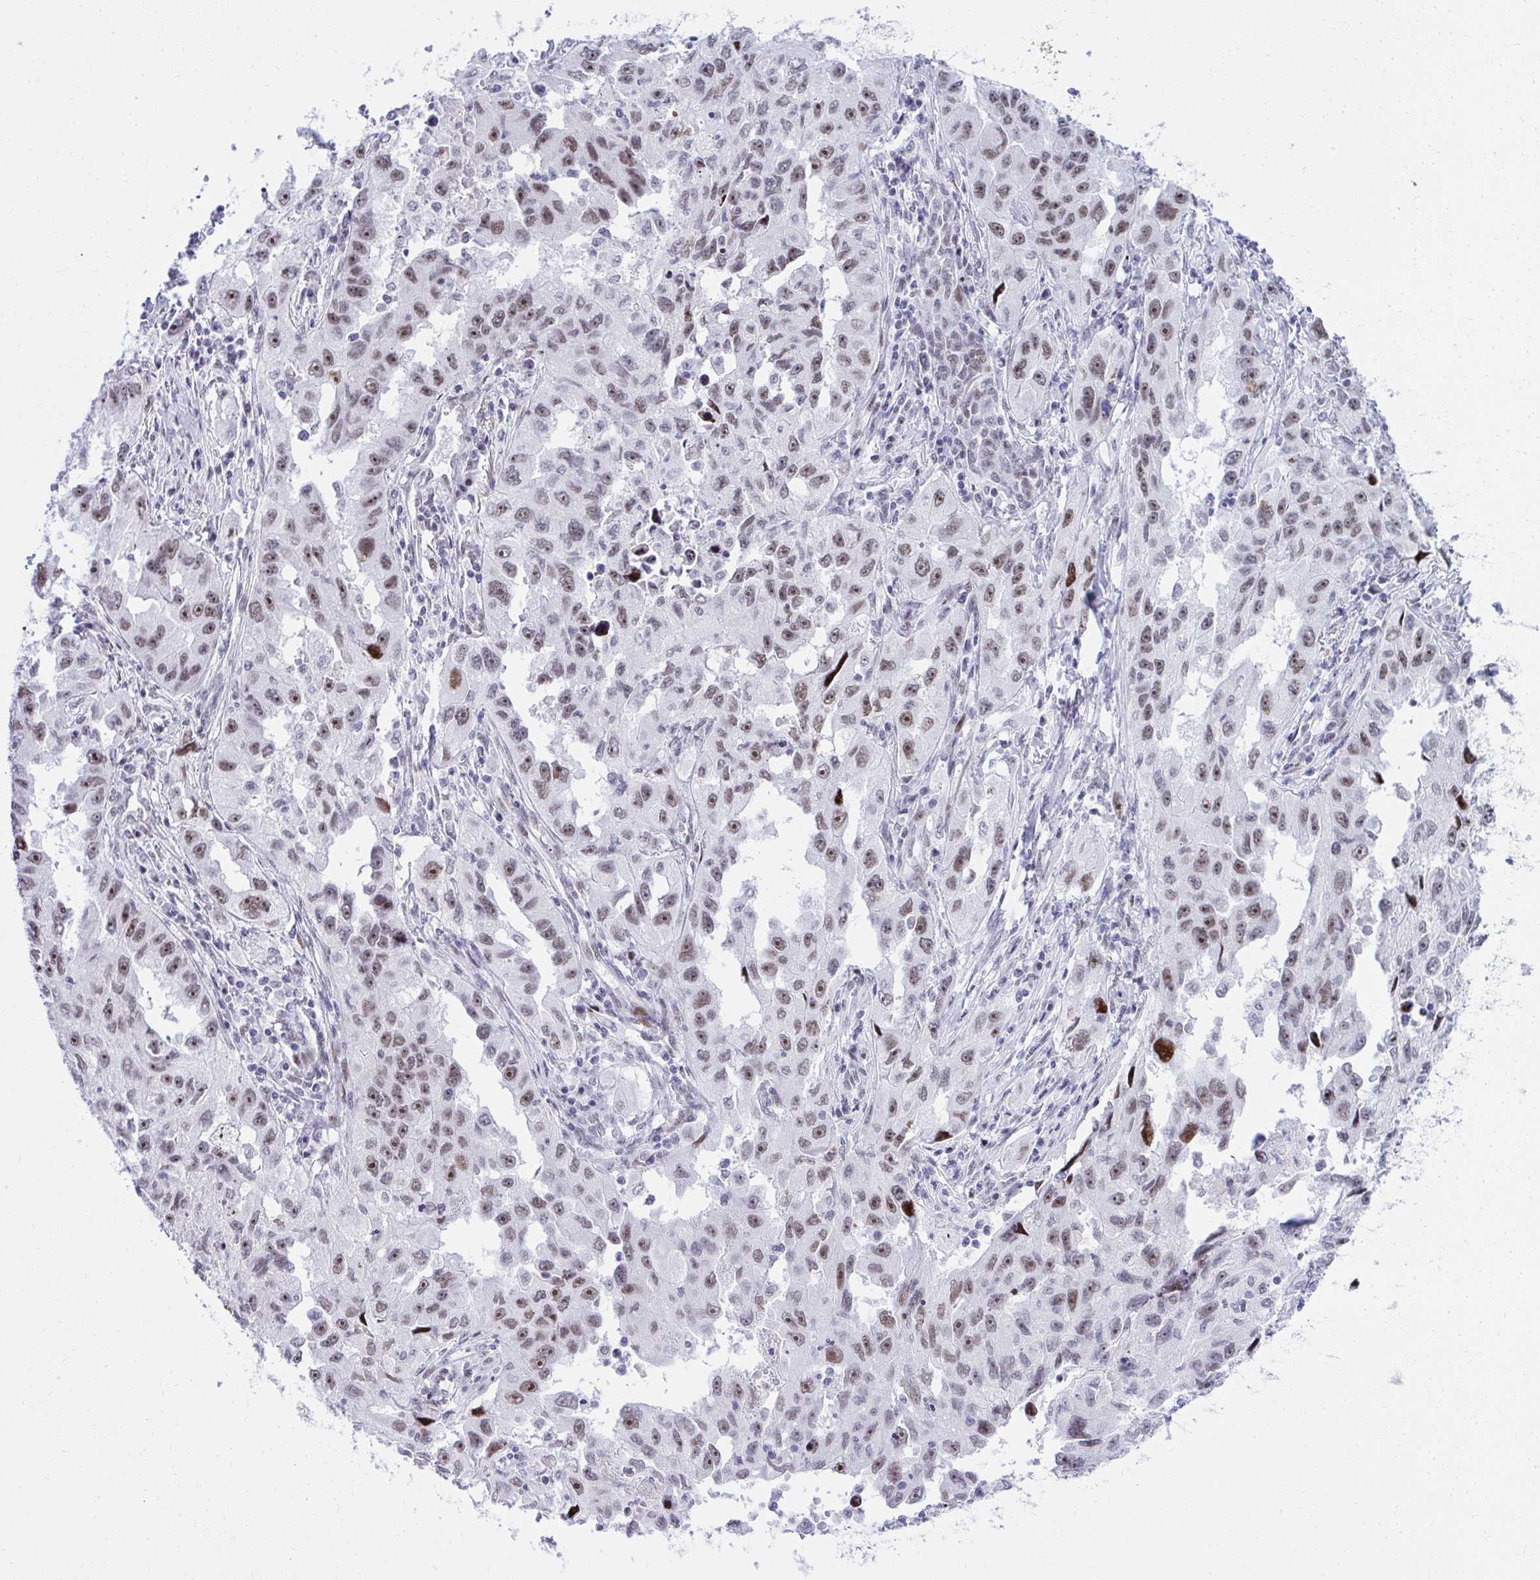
{"staining": {"intensity": "moderate", "quantity": ">75%", "location": "nuclear"}, "tissue": "lung cancer", "cell_type": "Tumor cells", "image_type": "cancer", "snomed": [{"axis": "morphology", "description": "Adenocarcinoma, NOS"}, {"axis": "topography", "description": "Lung"}], "caption": "IHC staining of lung cancer, which displays medium levels of moderate nuclear positivity in approximately >75% of tumor cells indicating moderate nuclear protein staining. The staining was performed using DAB (3,3'-diaminobenzidine) (brown) for protein detection and nuclei were counterstained in hematoxylin (blue).", "gene": "GLDN", "patient": {"sex": "female", "age": 73}}